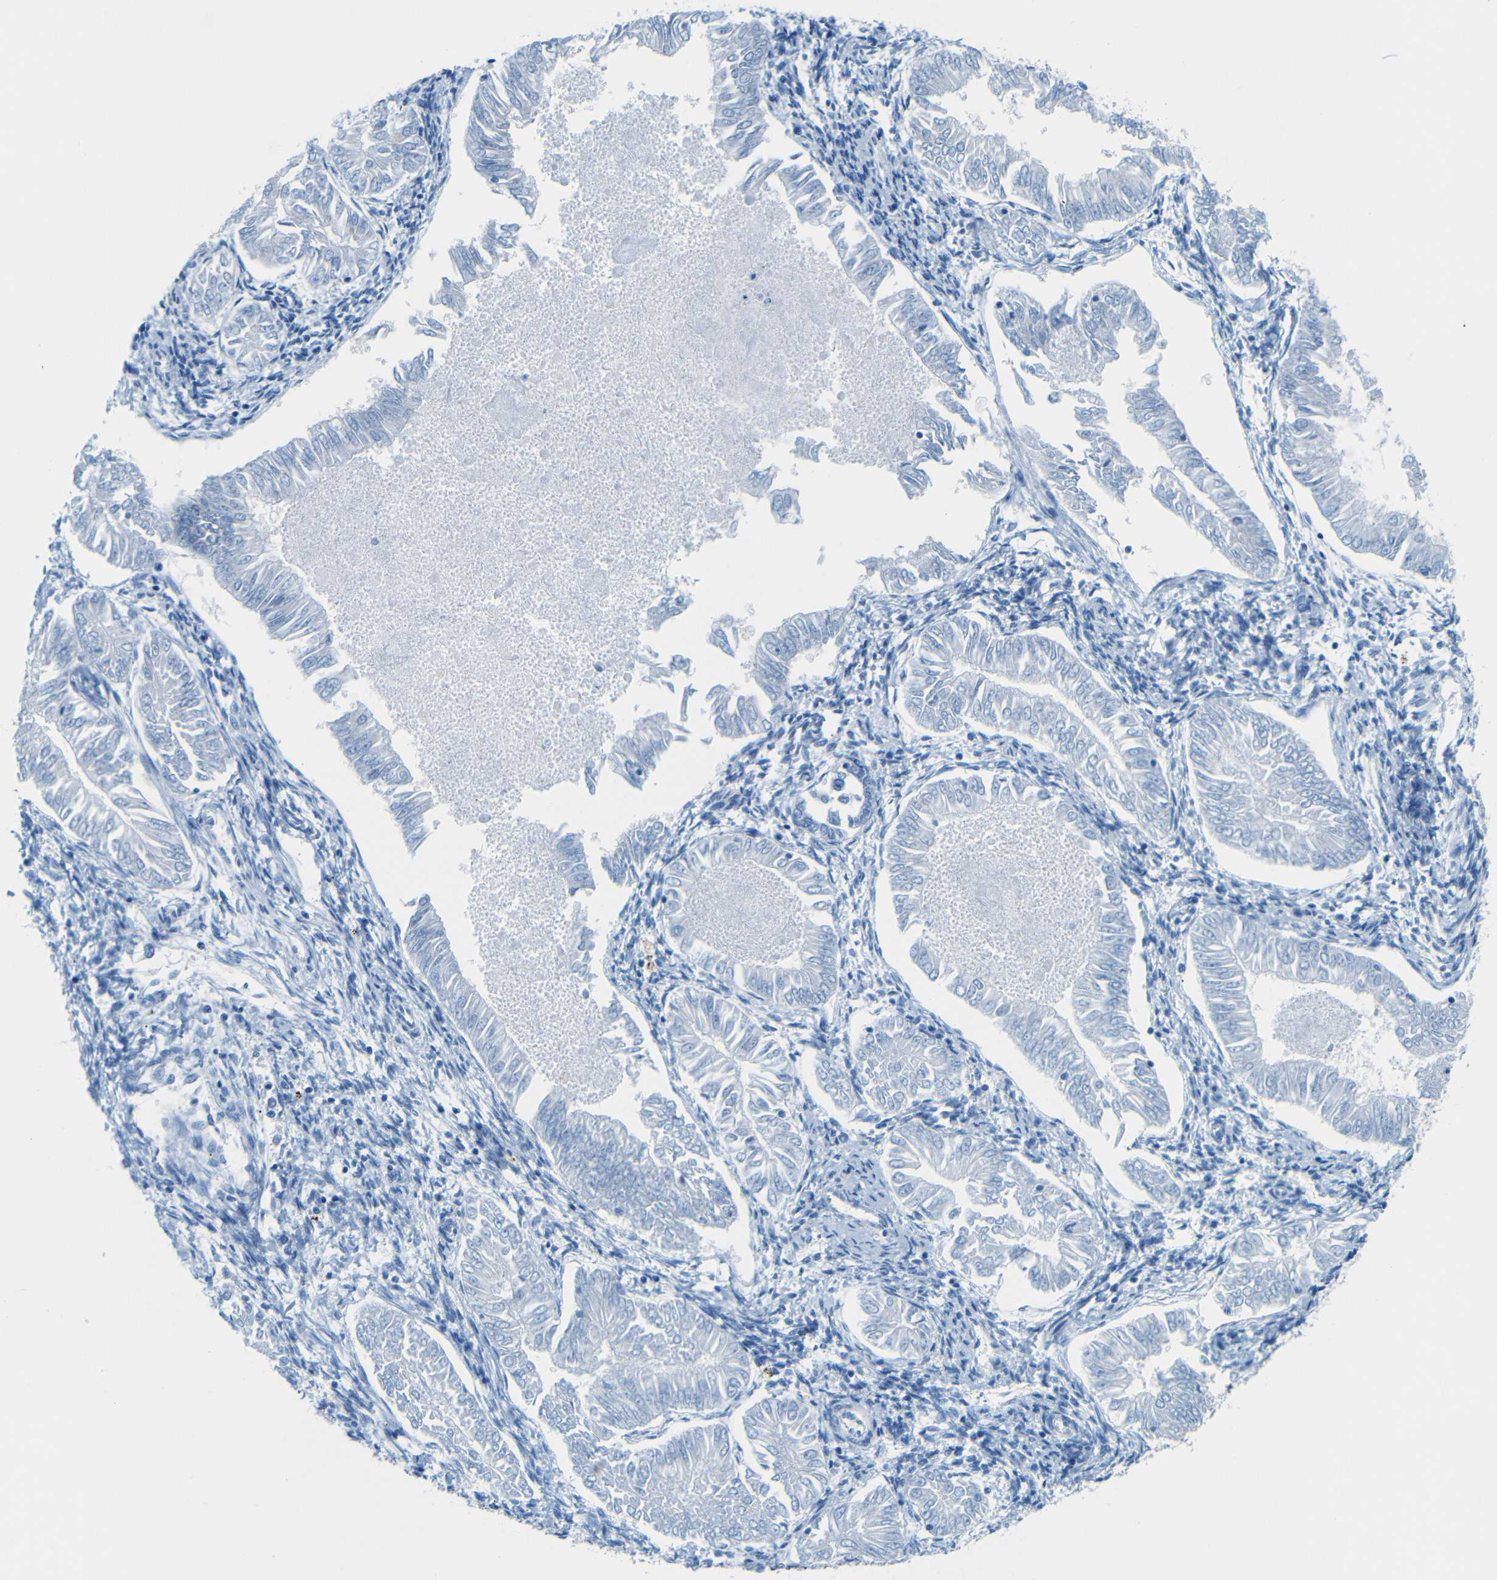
{"staining": {"intensity": "negative", "quantity": "none", "location": "none"}, "tissue": "endometrial cancer", "cell_type": "Tumor cells", "image_type": "cancer", "snomed": [{"axis": "morphology", "description": "Adenocarcinoma, NOS"}, {"axis": "topography", "description": "Endometrium"}], "caption": "Tumor cells show no significant protein staining in endometrial cancer.", "gene": "MAP2", "patient": {"sex": "female", "age": 53}}